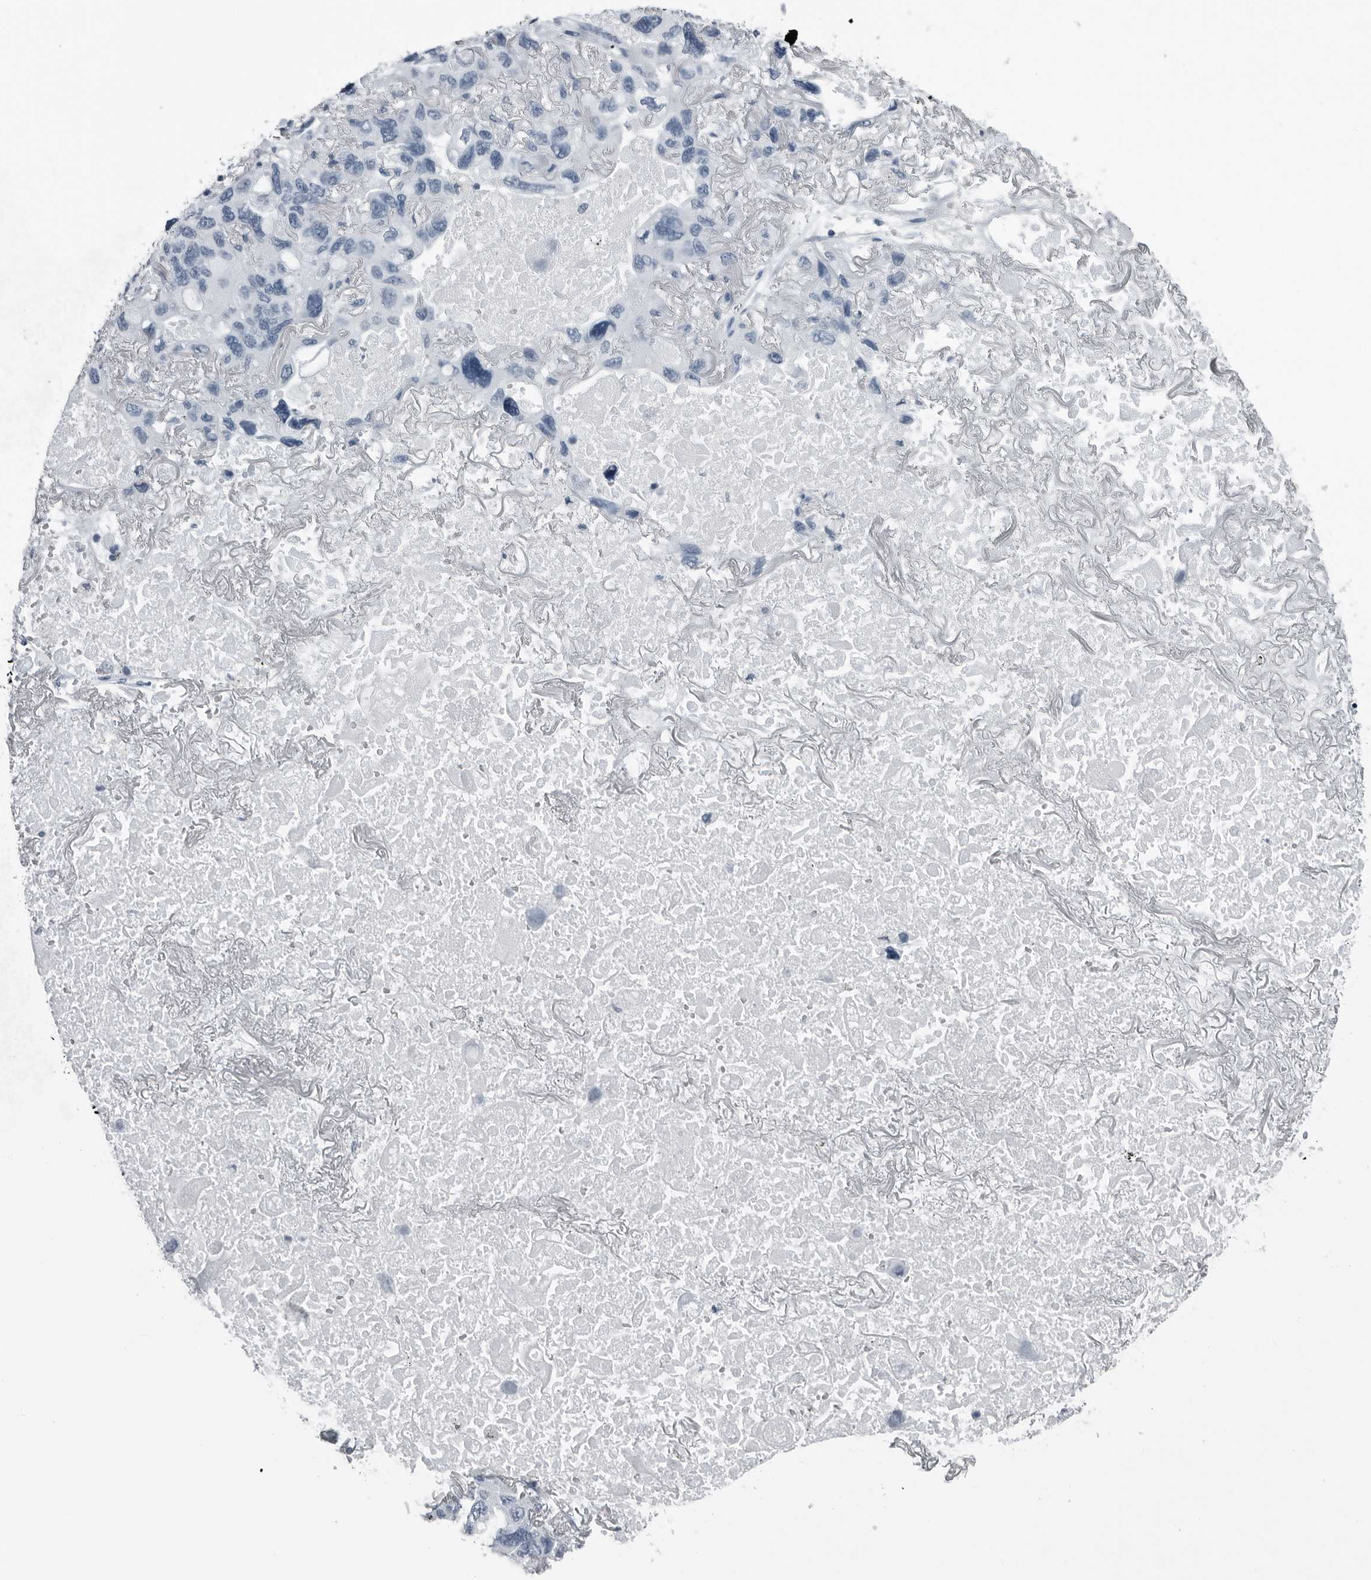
{"staining": {"intensity": "negative", "quantity": "none", "location": "none"}, "tissue": "lung cancer", "cell_type": "Tumor cells", "image_type": "cancer", "snomed": [{"axis": "morphology", "description": "Squamous cell carcinoma, NOS"}, {"axis": "topography", "description": "Lung"}], "caption": "DAB (3,3'-diaminobenzidine) immunohistochemical staining of lung cancer exhibits no significant expression in tumor cells.", "gene": "PRSS1", "patient": {"sex": "female", "age": 73}}